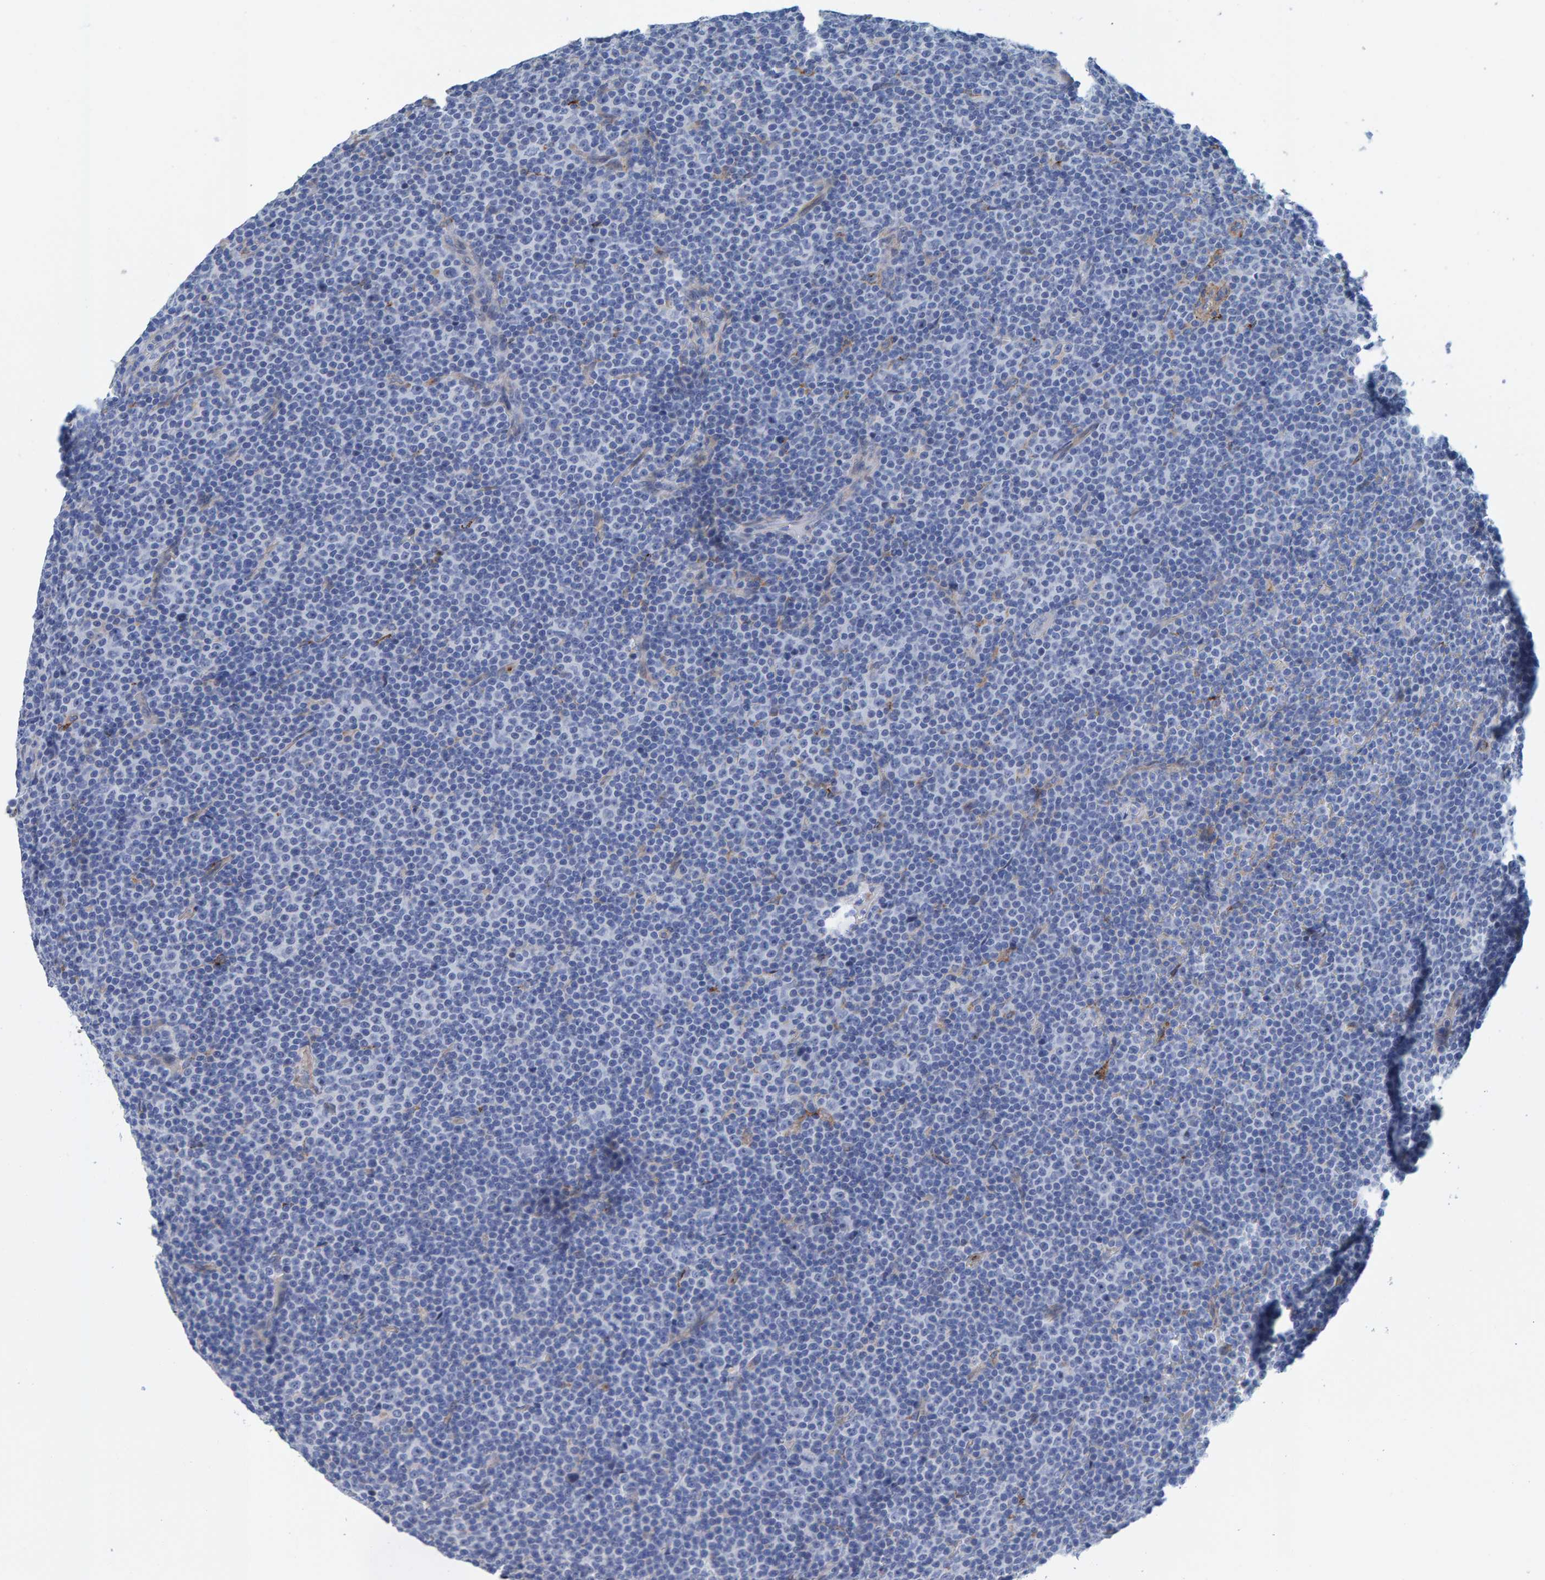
{"staining": {"intensity": "negative", "quantity": "none", "location": "none"}, "tissue": "lymphoma", "cell_type": "Tumor cells", "image_type": "cancer", "snomed": [{"axis": "morphology", "description": "Malignant lymphoma, non-Hodgkin's type, Low grade"}, {"axis": "topography", "description": "Lymph node"}], "caption": "Protein analysis of low-grade malignant lymphoma, non-Hodgkin's type shows no significant expression in tumor cells.", "gene": "LRP1", "patient": {"sex": "female", "age": 67}}